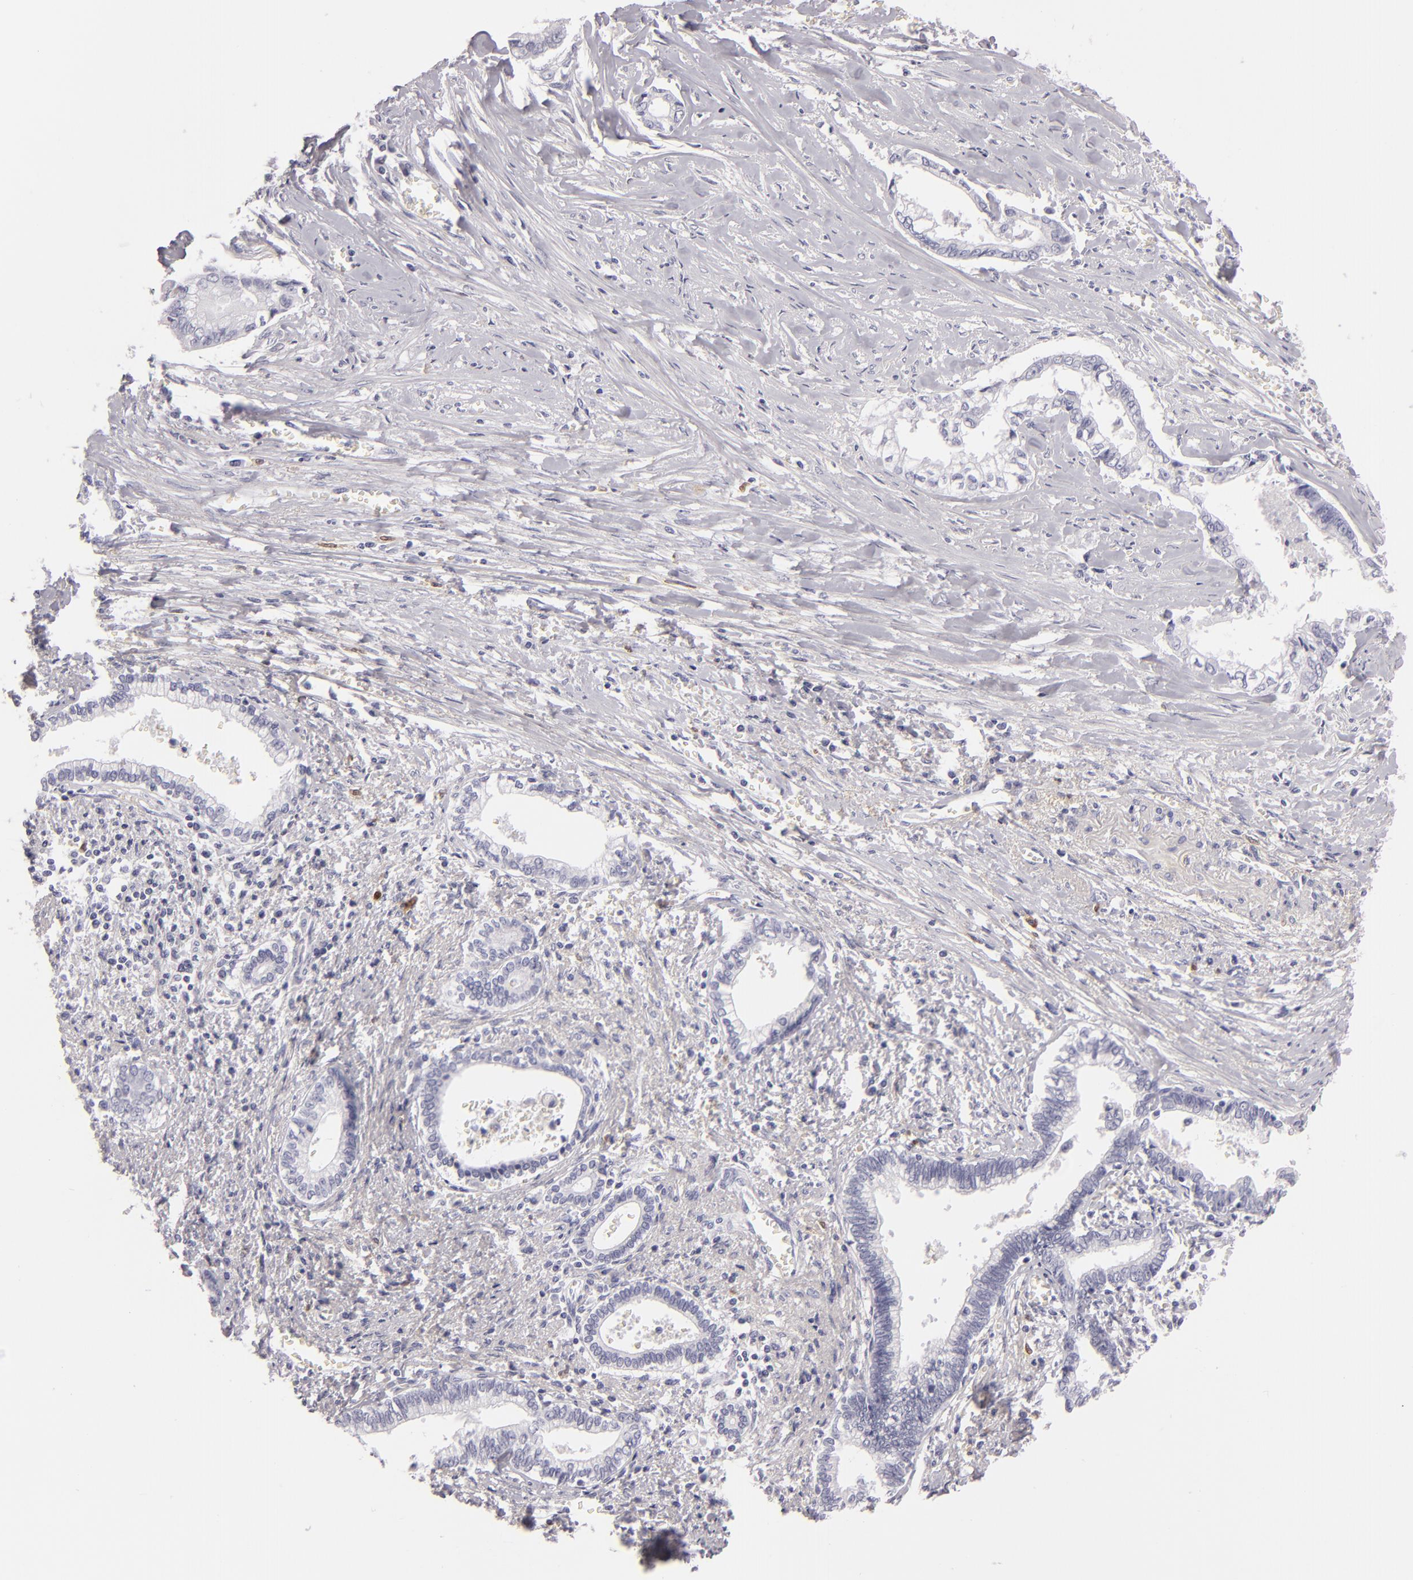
{"staining": {"intensity": "negative", "quantity": "none", "location": "none"}, "tissue": "liver cancer", "cell_type": "Tumor cells", "image_type": "cancer", "snomed": [{"axis": "morphology", "description": "Cholangiocarcinoma"}, {"axis": "topography", "description": "Liver"}], "caption": "Liver cancer (cholangiocarcinoma) stained for a protein using immunohistochemistry (IHC) reveals no staining tumor cells.", "gene": "F13A1", "patient": {"sex": "male", "age": 57}}